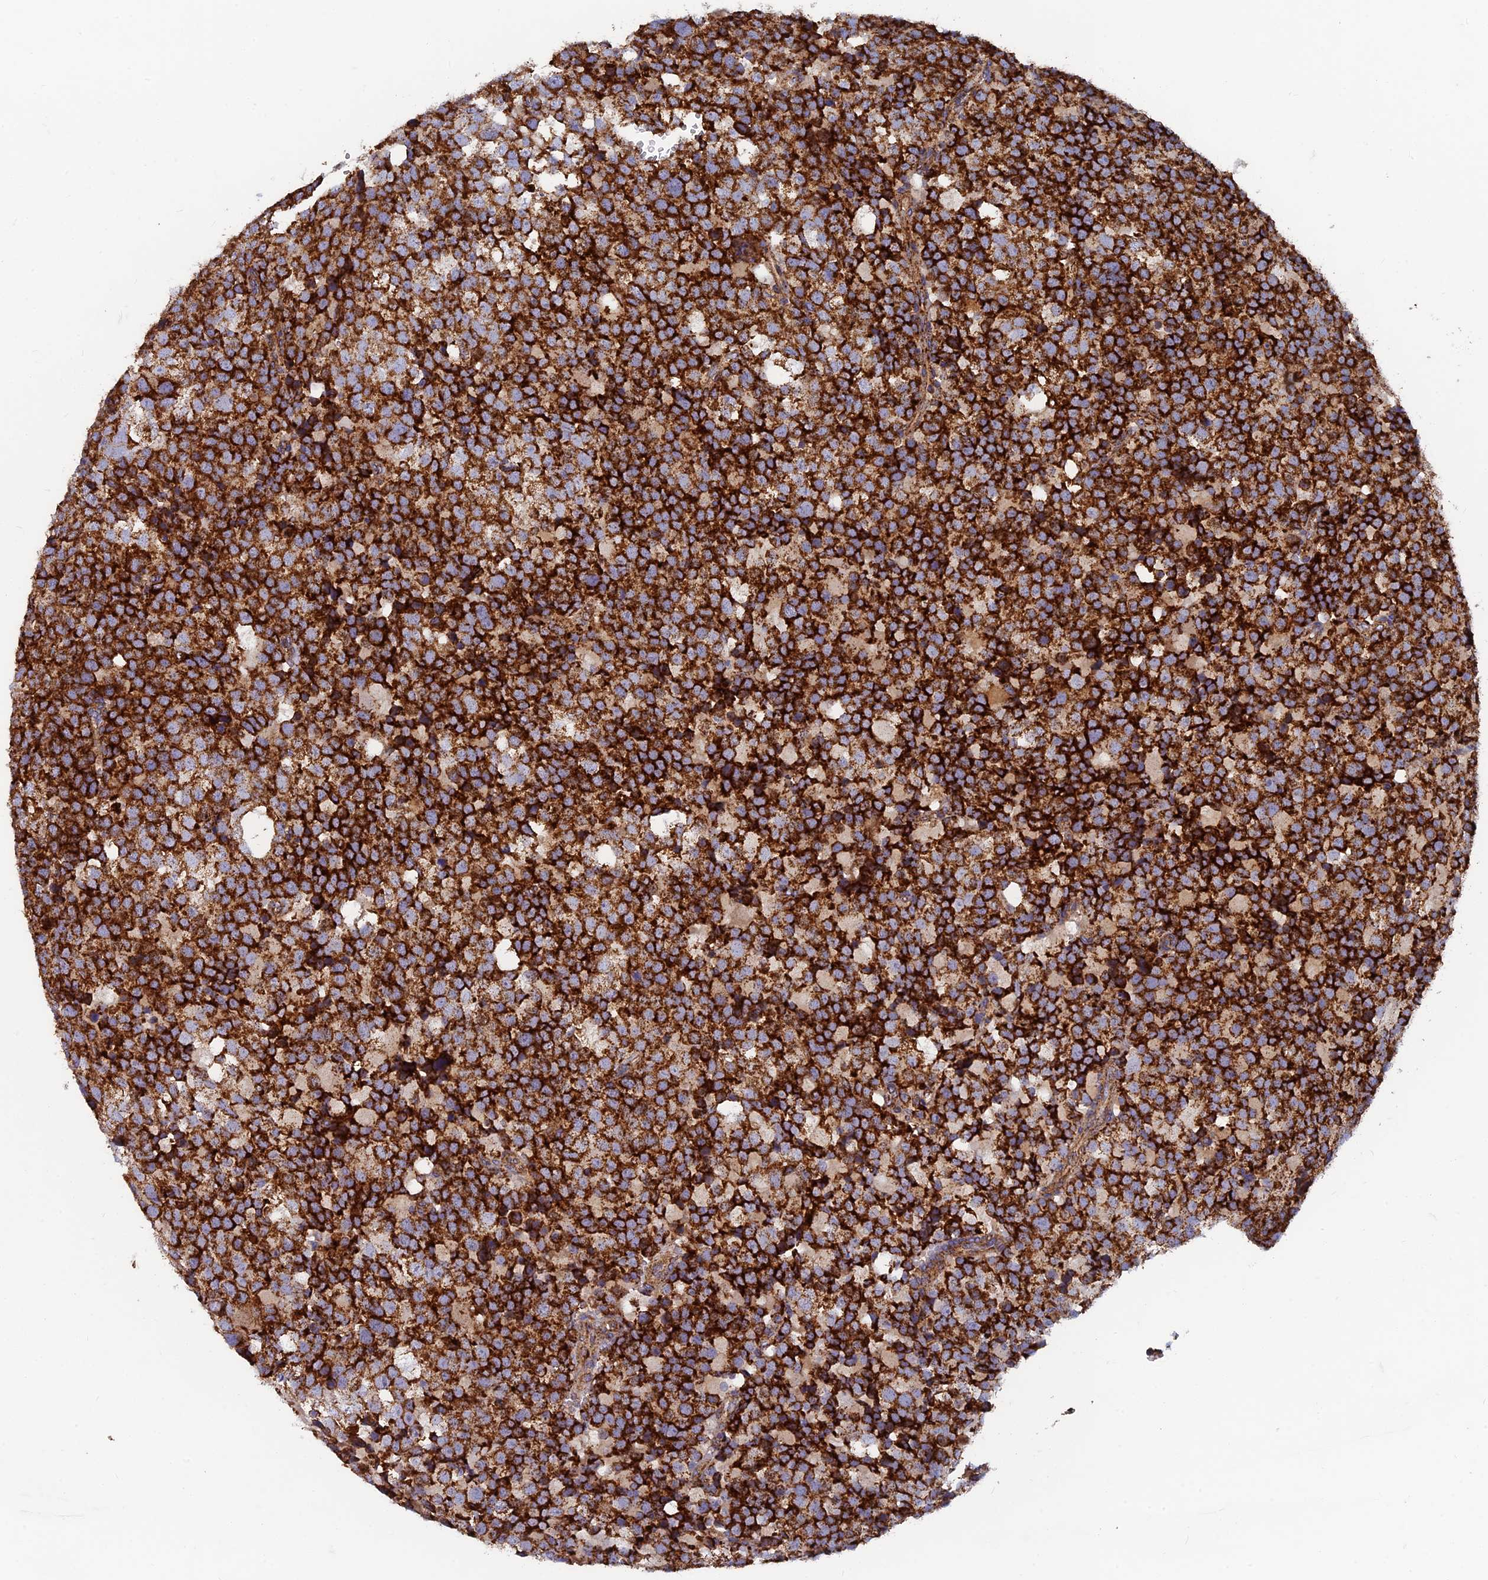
{"staining": {"intensity": "strong", "quantity": ">75%", "location": "cytoplasmic/membranous"}, "tissue": "testis cancer", "cell_type": "Tumor cells", "image_type": "cancer", "snomed": [{"axis": "morphology", "description": "Seminoma, NOS"}, {"axis": "topography", "description": "Testis"}], "caption": "DAB (3,3'-diaminobenzidine) immunohistochemical staining of human seminoma (testis) demonstrates strong cytoplasmic/membranous protein positivity in about >75% of tumor cells. Immunohistochemistry (ihc) stains the protein in brown and the nuclei are stained blue.", "gene": "MRPS9", "patient": {"sex": "male", "age": 71}}